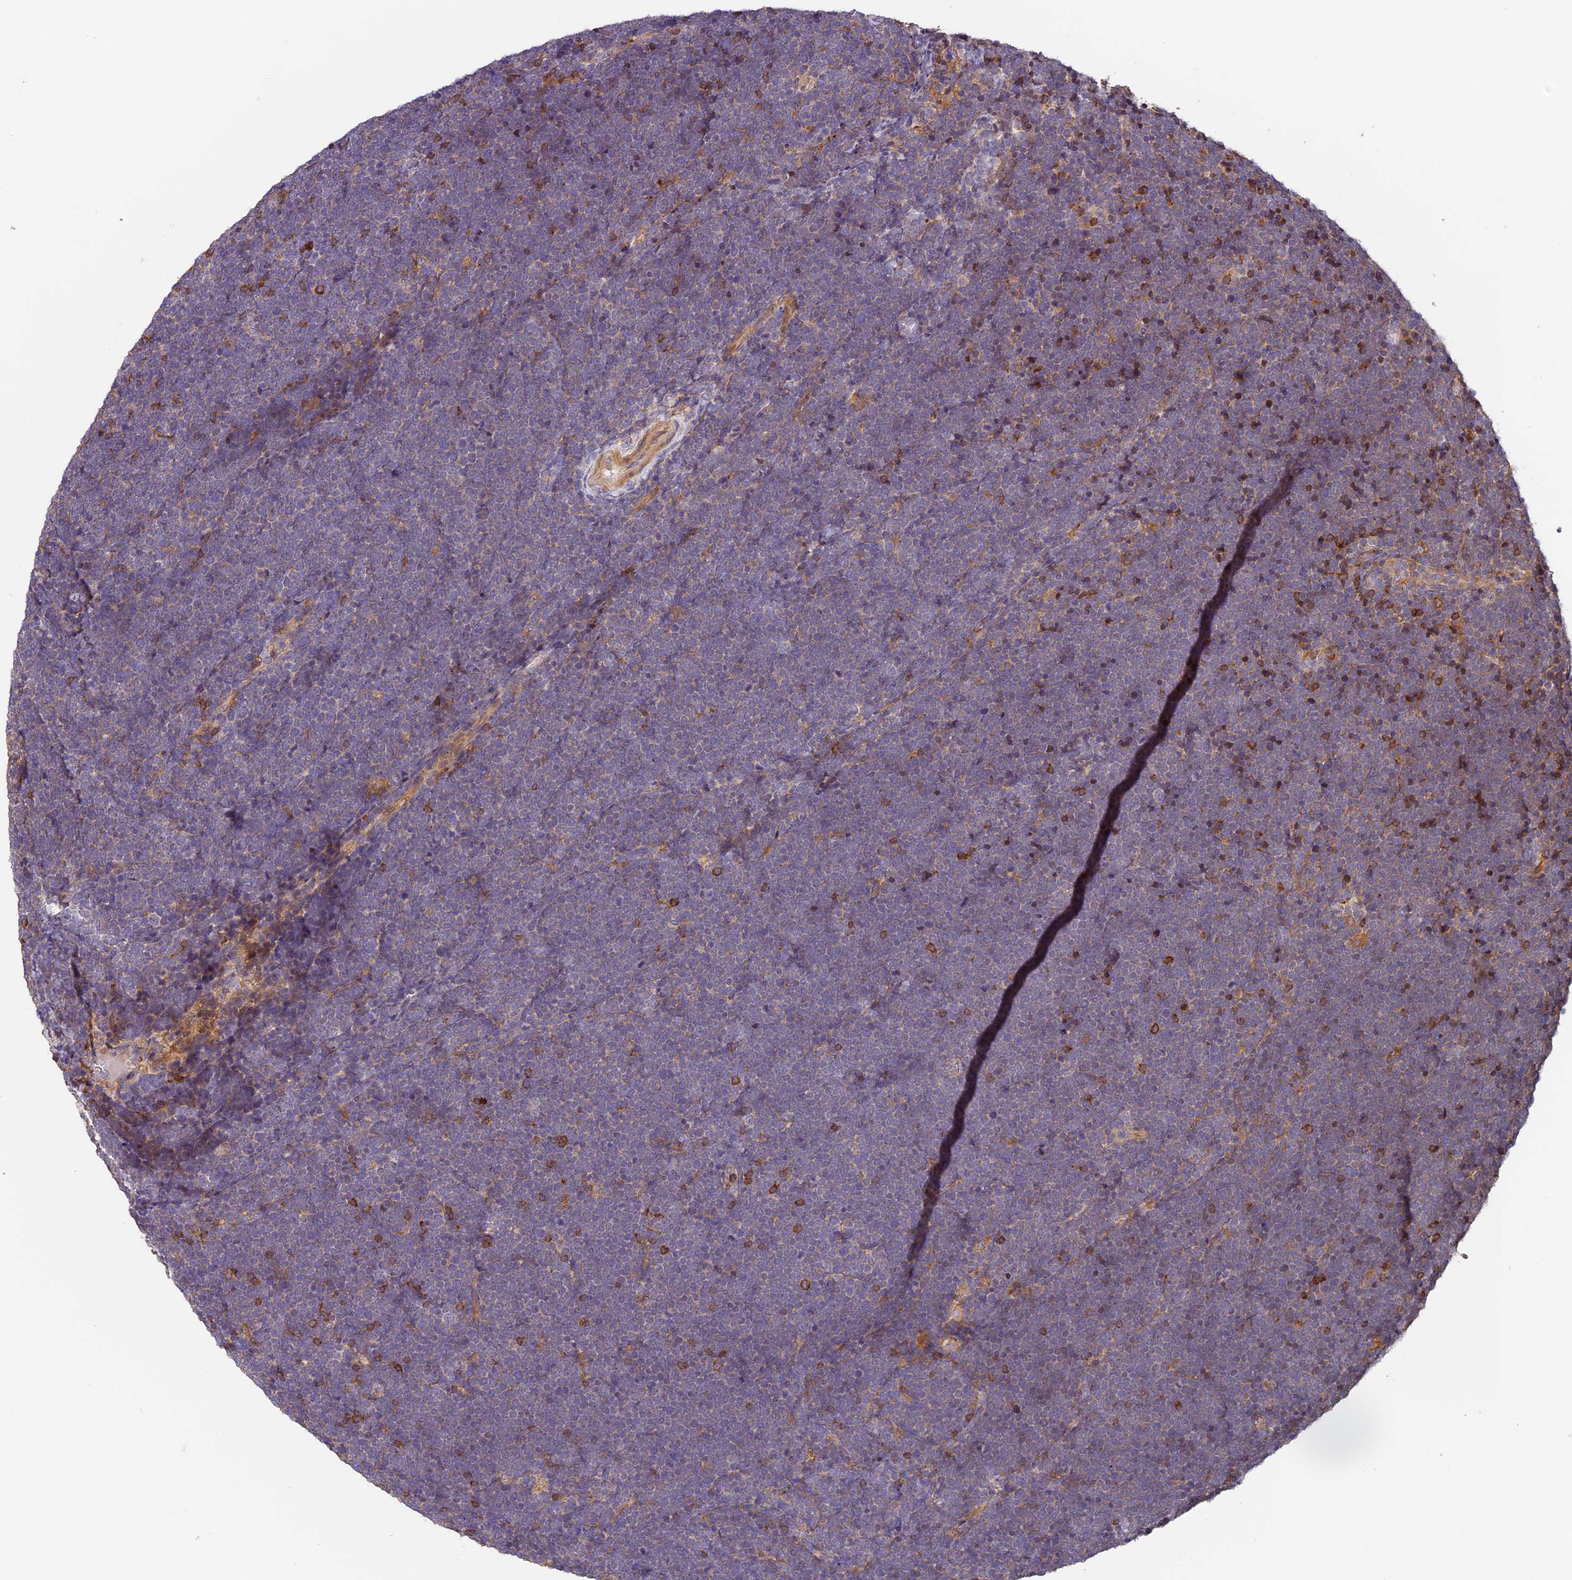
{"staining": {"intensity": "negative", "quantity": "none", "location": "none"}, "tissue": "lymphoma", "cell_type": "Tumor cells", "image_type": "cancer", "snomed": [{"axis": "morphology", "description": "Malignant lymphoma, non-Hodgkin's type, High grade"}, {"axis": "topography", "description": "Lymph node"}], "caption": "IHC histopathology image of neoplastic tissue: high-grade malignant lymphoma, non-Hodgkin's type stained with DAB exhibits no significant protein staining in tumor cells. Brightfield microscopy of immunohistochemistry stained with DAB (brown) and hematoxylin (blue), captured at high magnification.", "gene": "ARHGAP17", "patient": {"sex": "male", "age": 13}}